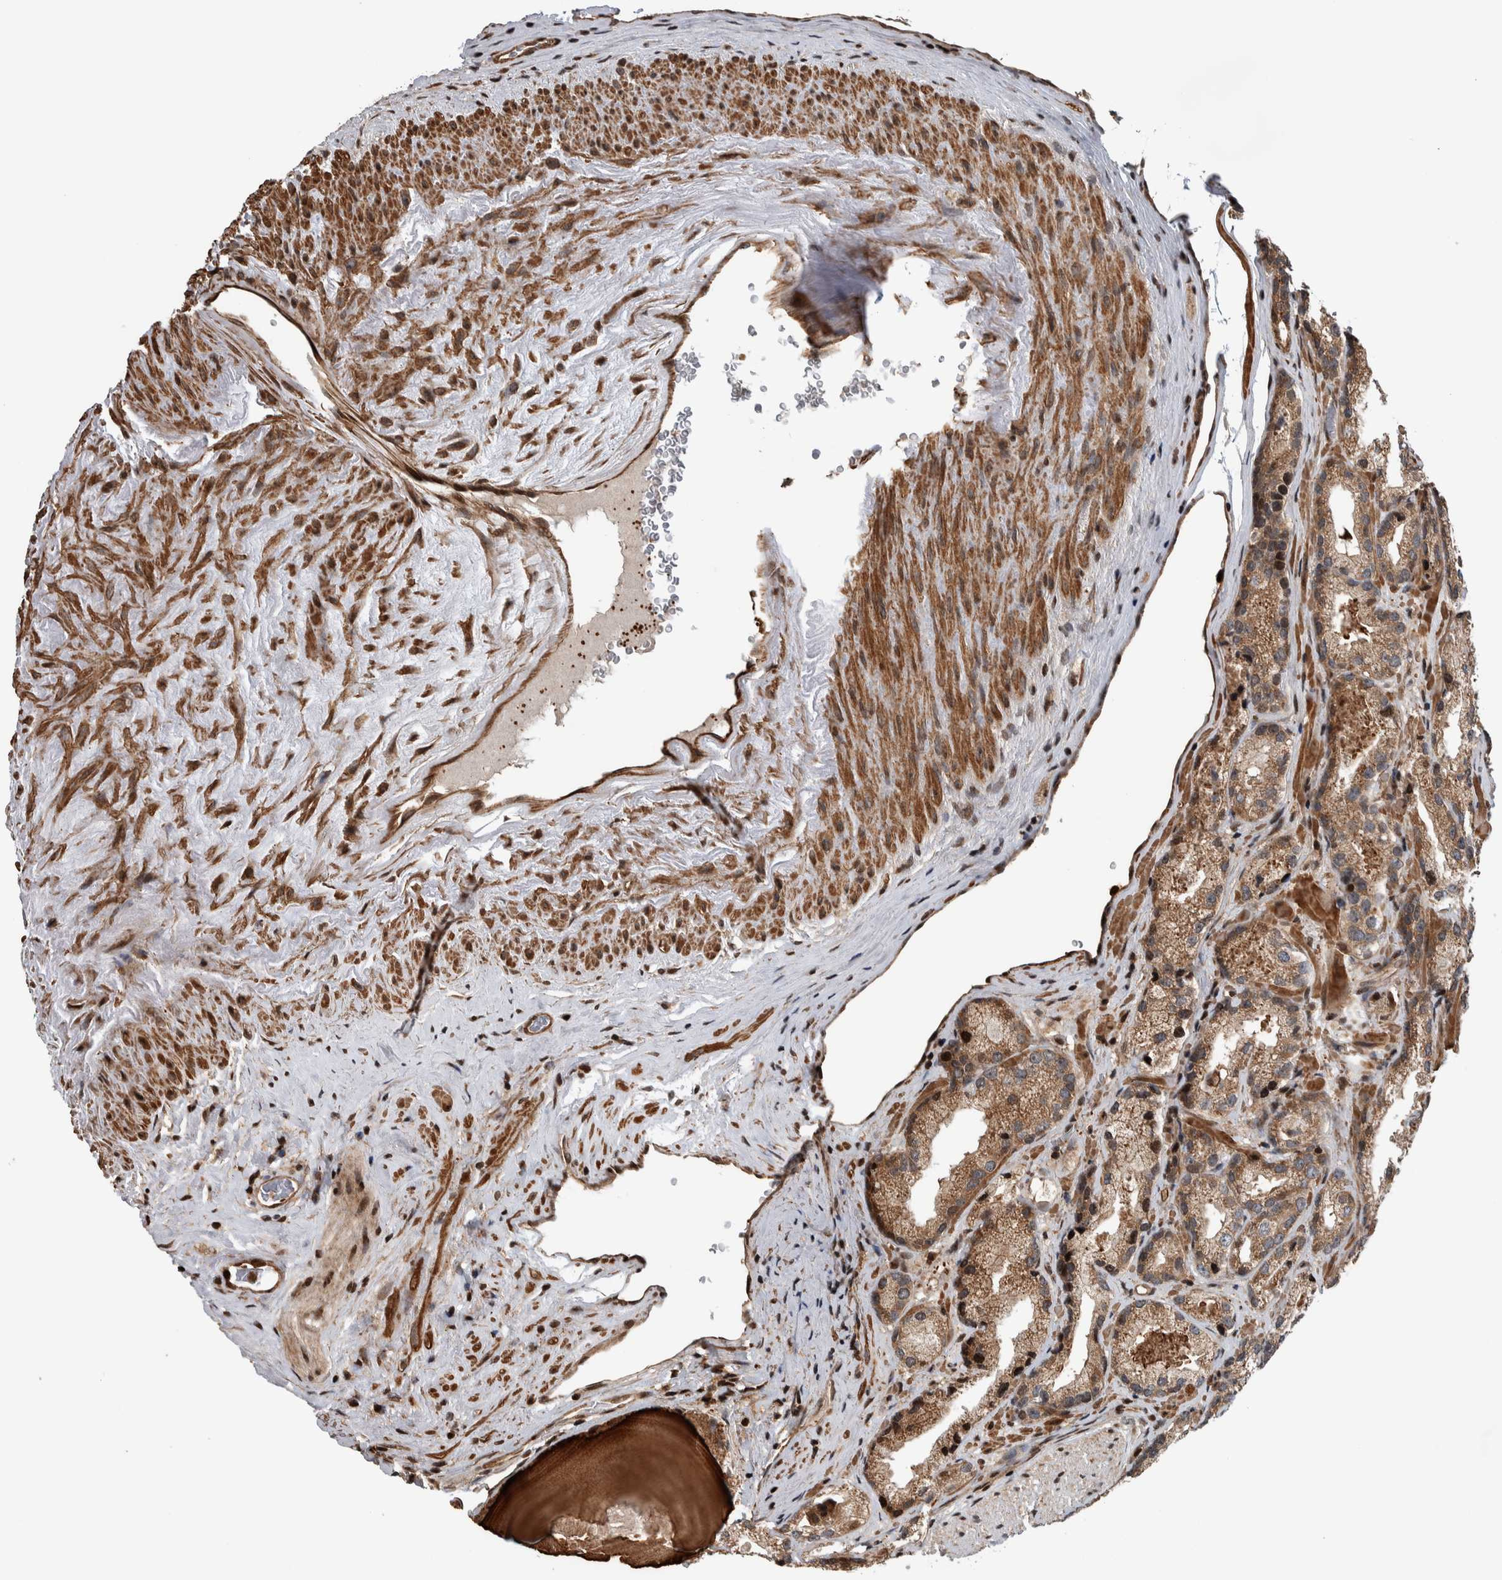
{"staining": {"intensity": "moderate", "quantity": ">75%", "location": "cytoplasmic/membranous"}, "tissue": "prostate cancer", "cell_type": "Tumor cells", "image_type": "cancer", "snomed": [{"axis": "morphology", "description": "Adenocarcinoma, High grade"}, {"axis": "topography", "description": "Prostate"}], "caption": "Protein expression analysis of prostate cancer demonstrates moderate cytoplasmic/membranous positivity in about >75% of tumor cells. The protein of interest is stained brown, and the nuclei are stained in blue (DAB (3,3'-diaminobenzidine) IHC with brightfield microscopy, high magnification).", "gene": "ARFGEF1", "patient": {"sex": "male", "age": 63}}